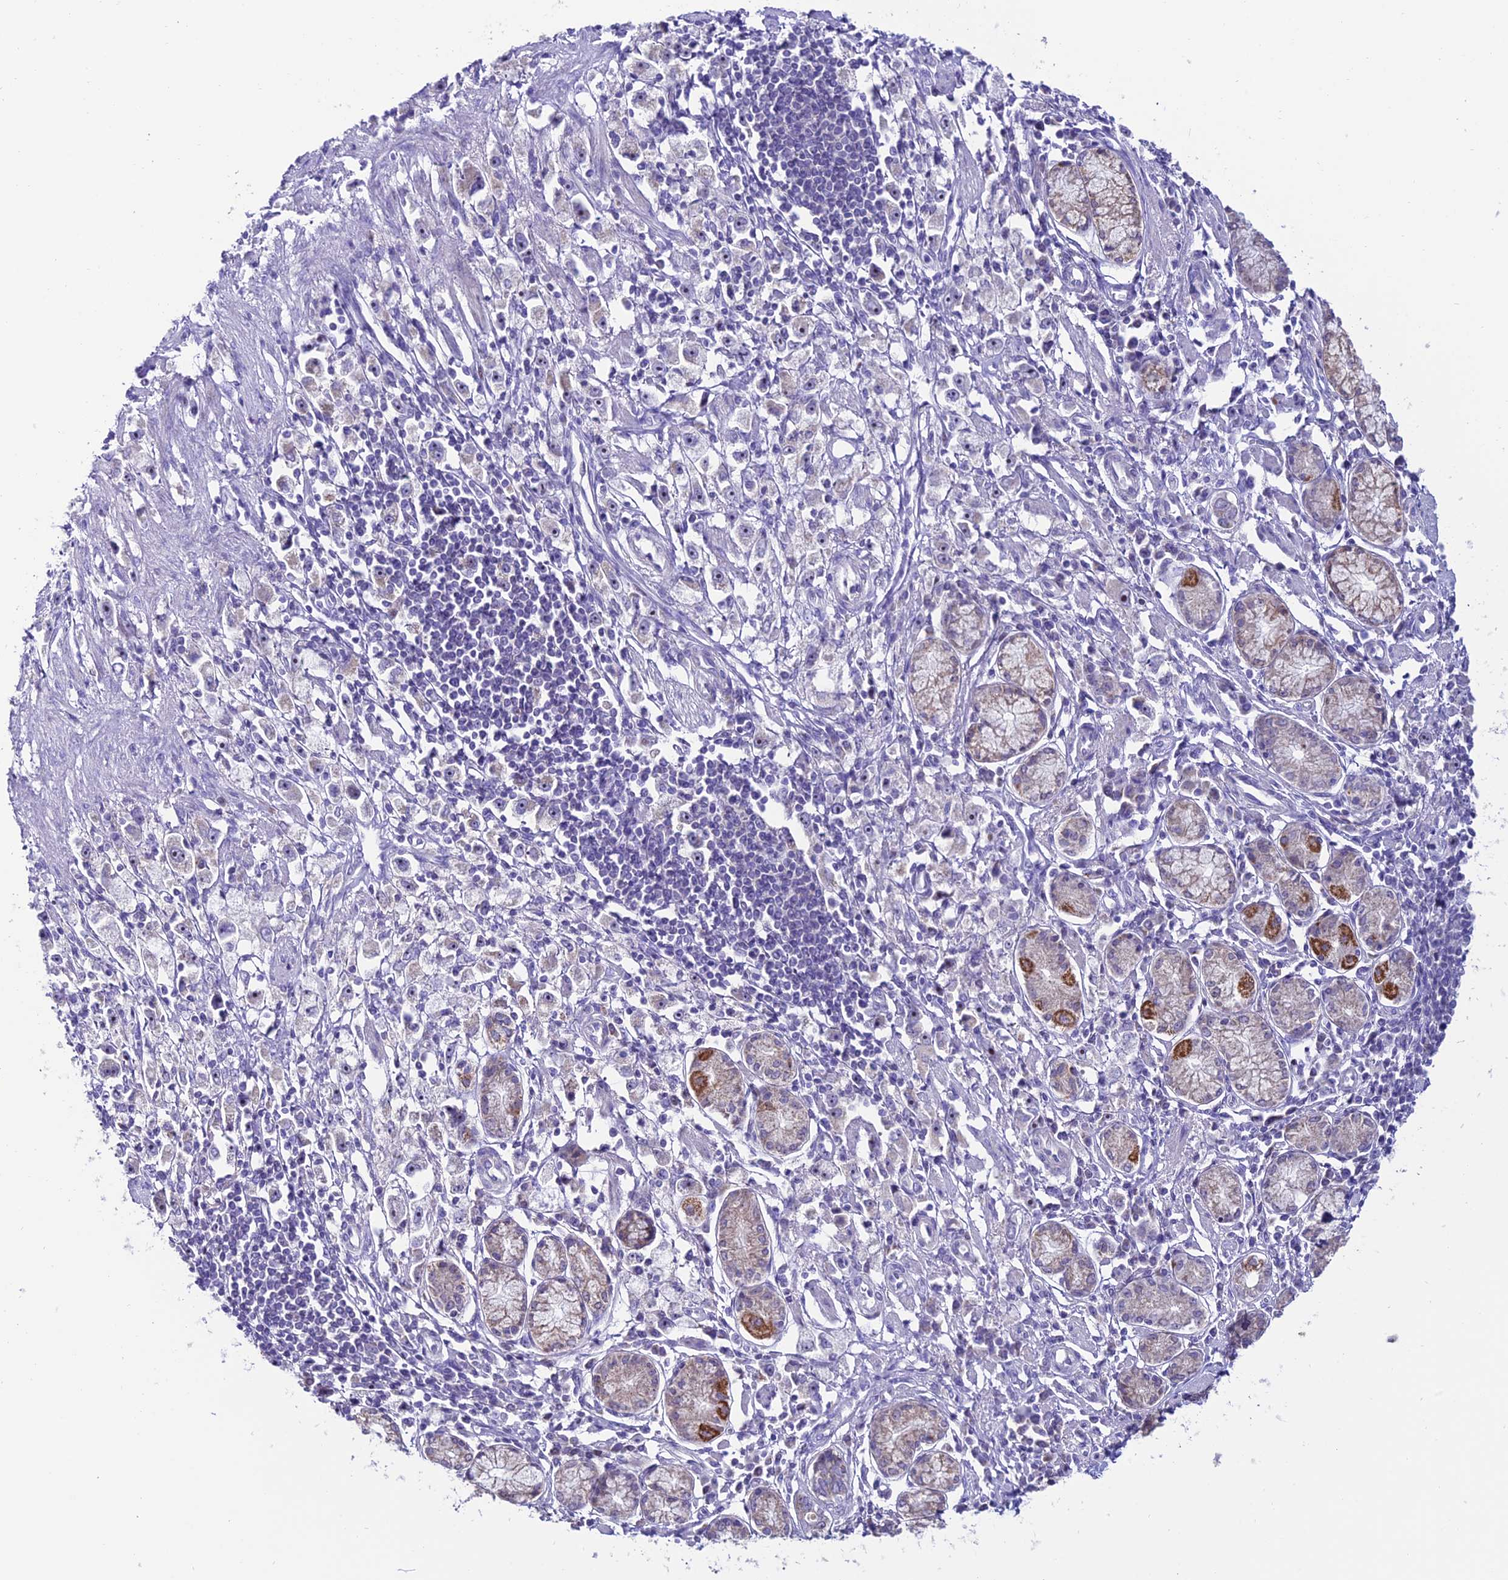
{"staining": {"intensity": "negative", "quantity": "none", "location": "none"}, "tissue": "stomach cancer", "cell_type": "Tumor cells", "image_type": "cancer", "snomed": [{"axis": "morphology", "description": "Adenocarcinoma, NOS"}, {"axis": "topography", "description": "Stomach"}], "caption": "Histopathology image shows no protein staining in tumor cells of adenocarcinoma (stomach) tissue.", "gene": "SLC10A1", "patient": {"sex": "female", "age": 59}}